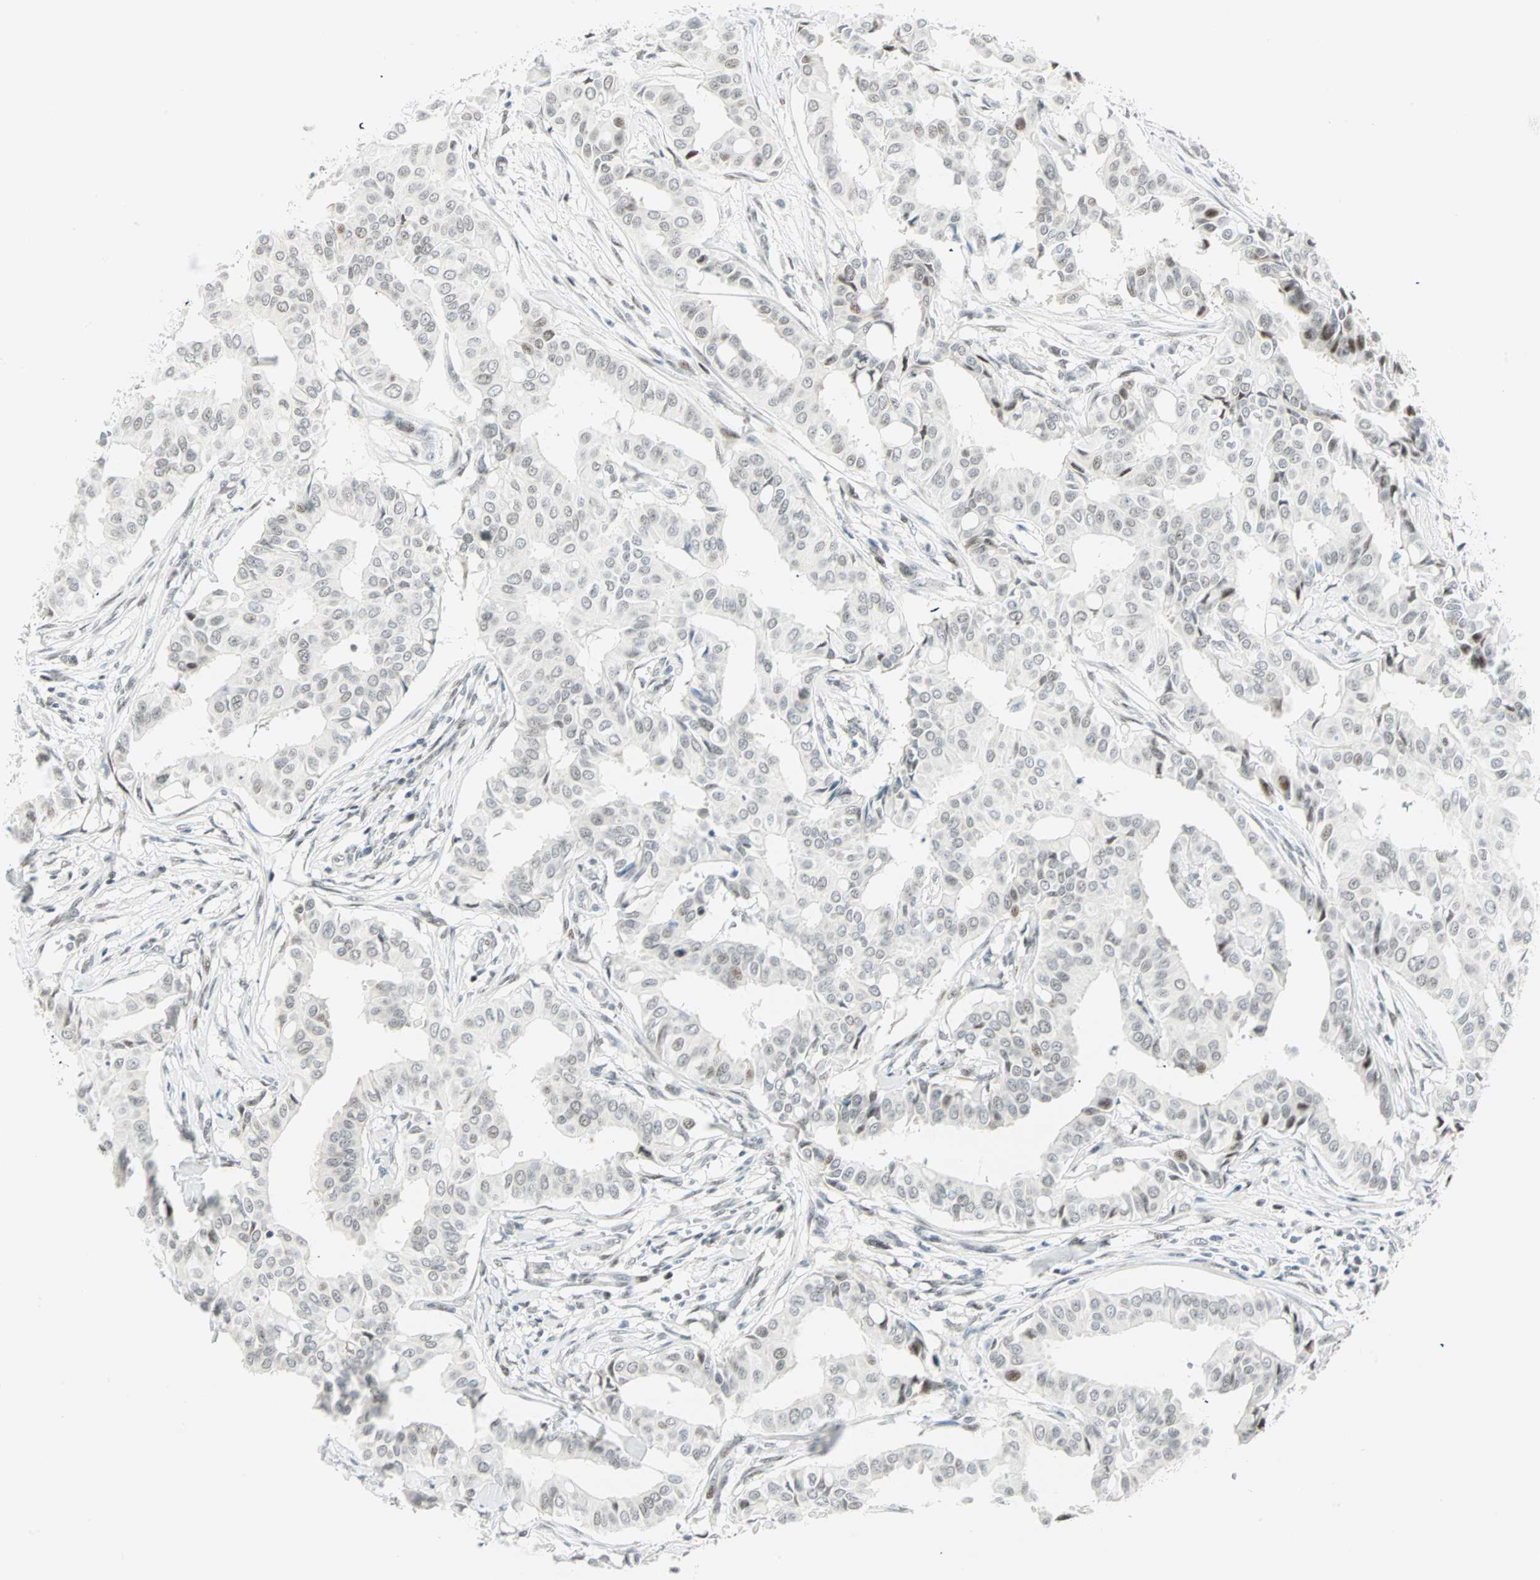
{"staining": {"intensity": "weak", "quantity": "<25%", "location": "nuclear"}, "tissue": "head and neck cancer", "cell_type": "Tumor cells", "image_type": "cancer", "snomed": [{"axis": "morphology", "description": "Adenocarcinoma, NOS"}, {"axis": "topography", "description": "Salivary gland"}, {"axis": "topography", "description": "Head-Neck"}], "caption": "Adenocarcinoma (head and neck) stained for a protein using IHC displays no expression tumor cells.", "gene": "PKNOX1", "patient": {"sex": "female", "age": 59}}